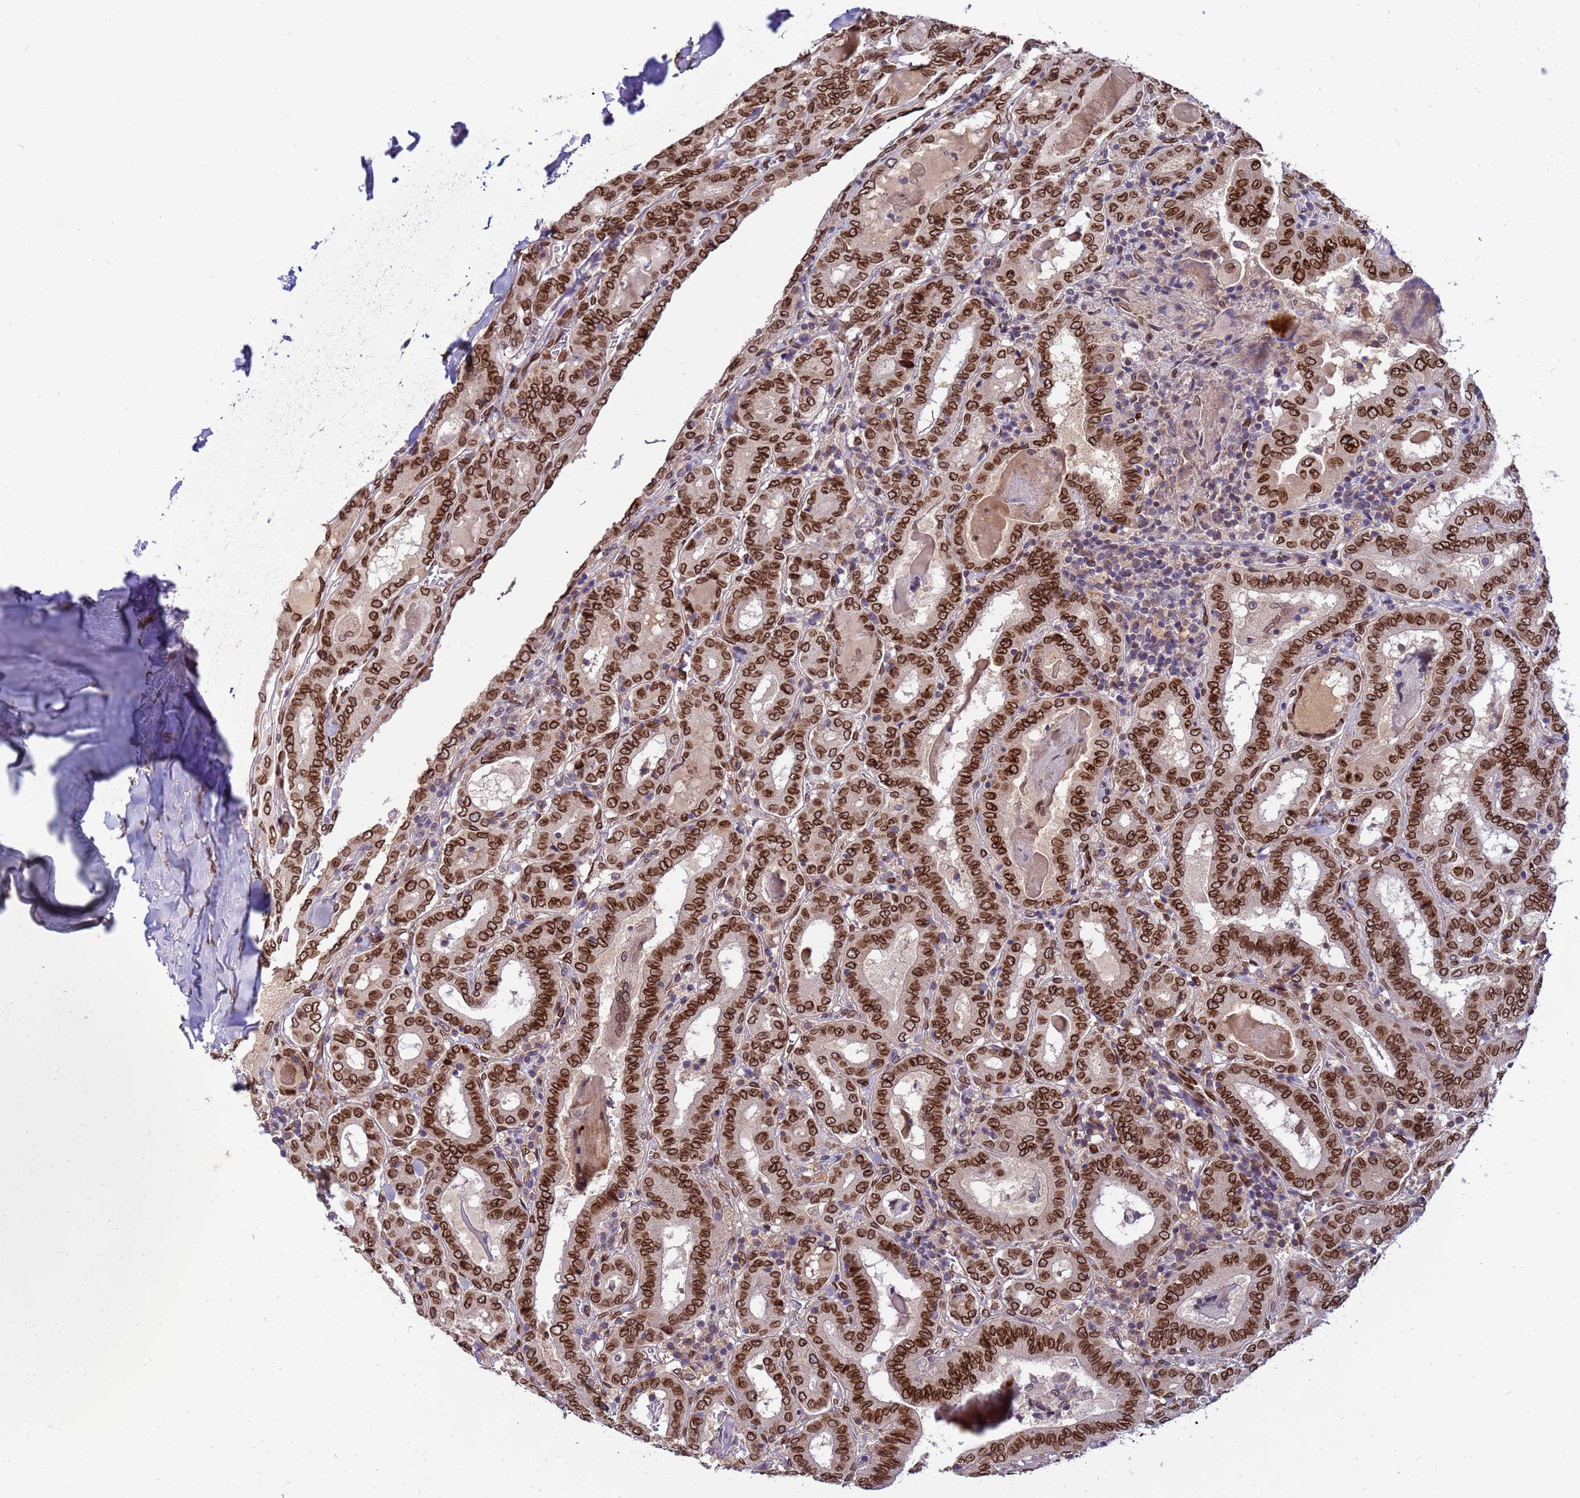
{"staining": {"intensity": "strong", "quantity": ">75%", "location": "cytoplasmic/membranous,nuclear"}, "tissue": "thyroid cancer", "cell_type": "Tumor cells", "image_type": "cancer", "snomed": [{"axis": "morphology", "description": "Papillary adenocarcinoma, NOS"}, {"axis": "topography", "description": "Thyroid gland"}], "caption": "Thyroid papillary adenocarcinoma was stained to show a protein in brown. There is high levels of strong cytoplasmic/membranous and nuclear staining in about >75% of tumor cells. The protein is stained brown, and the nuclei are stained in blue (DAB (3,3'-diaminobenzidine) IHC with brightfield microscopy, high magnification).", "gene": "GPR135", "patient": {"sex": "female", "age": 72}}